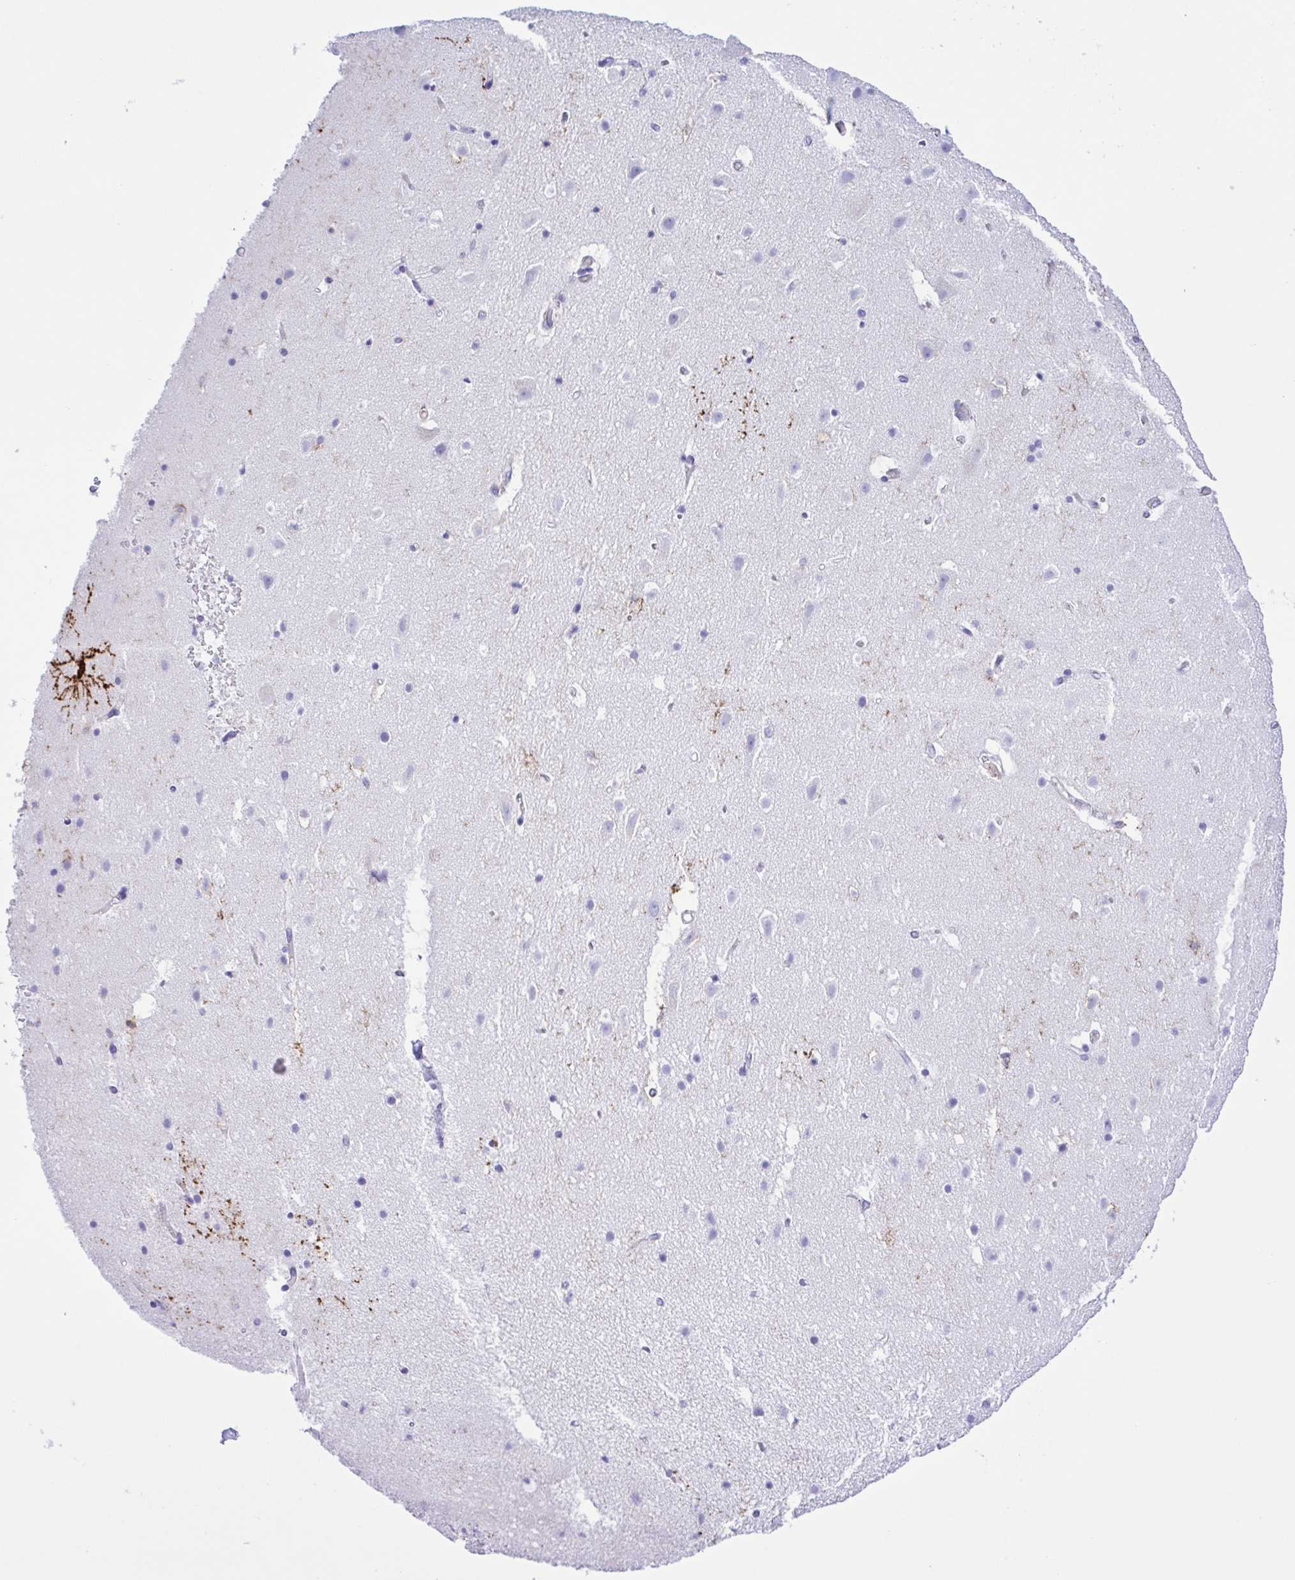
{"staining": {"intensity": "negative", "quantity": "none", "location": "none"}, "tissue": "cerebral cortex", "cell_type": "Endothelial cells", "image_type": "normal", "snomed": [{"axis": "morphology", "description": "Normal tissue, NOS"}, {"axis": "topography", "description": "Cerebral cortex"}], "caption": "Cerebral cortex stained for a protein using immunohistochemistry (IHC) displays no expression endothelial cells.", "gene": "GPR17", "patient": {"sex": "female", "age": 42}}